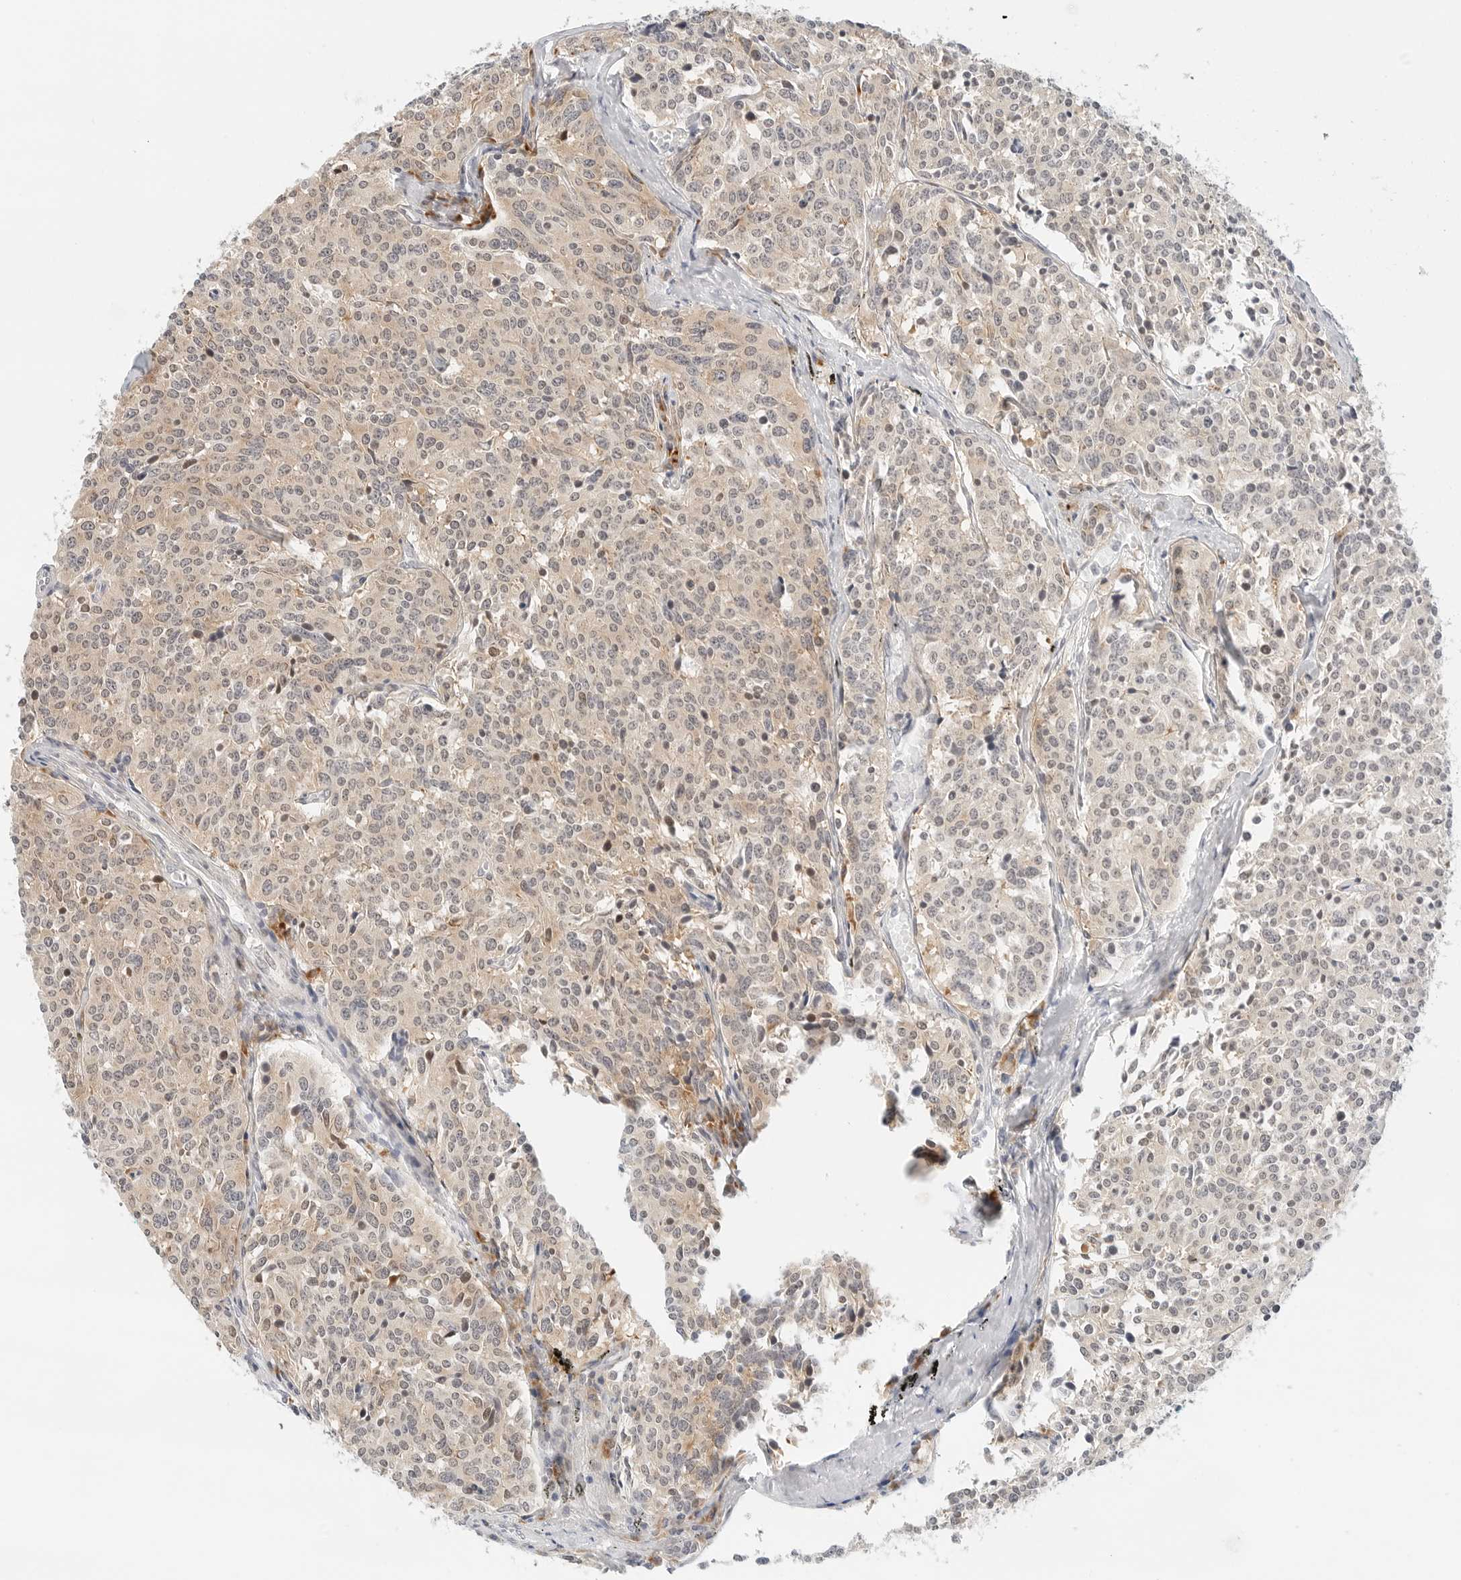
{"staining": {"intensity": "moderate", "quantity": "25%-75%", "location": "cytoplasmic/membranous"}, "tissue": "carcinoid", "cell_type": "Tumor cells", "image_type": "cancer", "snomed": [{"axis": "morphology", "description": "Carcinoid, malignant, NOS"}, {"axis": "topography", "description": "Lung"}], "caption": "Protein positivity by immunohistochemistry reveals moderate cytoplasmic/membranous expression in approximately 25%-75% of tumor cells in carcinoid (malignant).", "gene": "PARP10", "patient": {"sex": "female", "age": 46}}